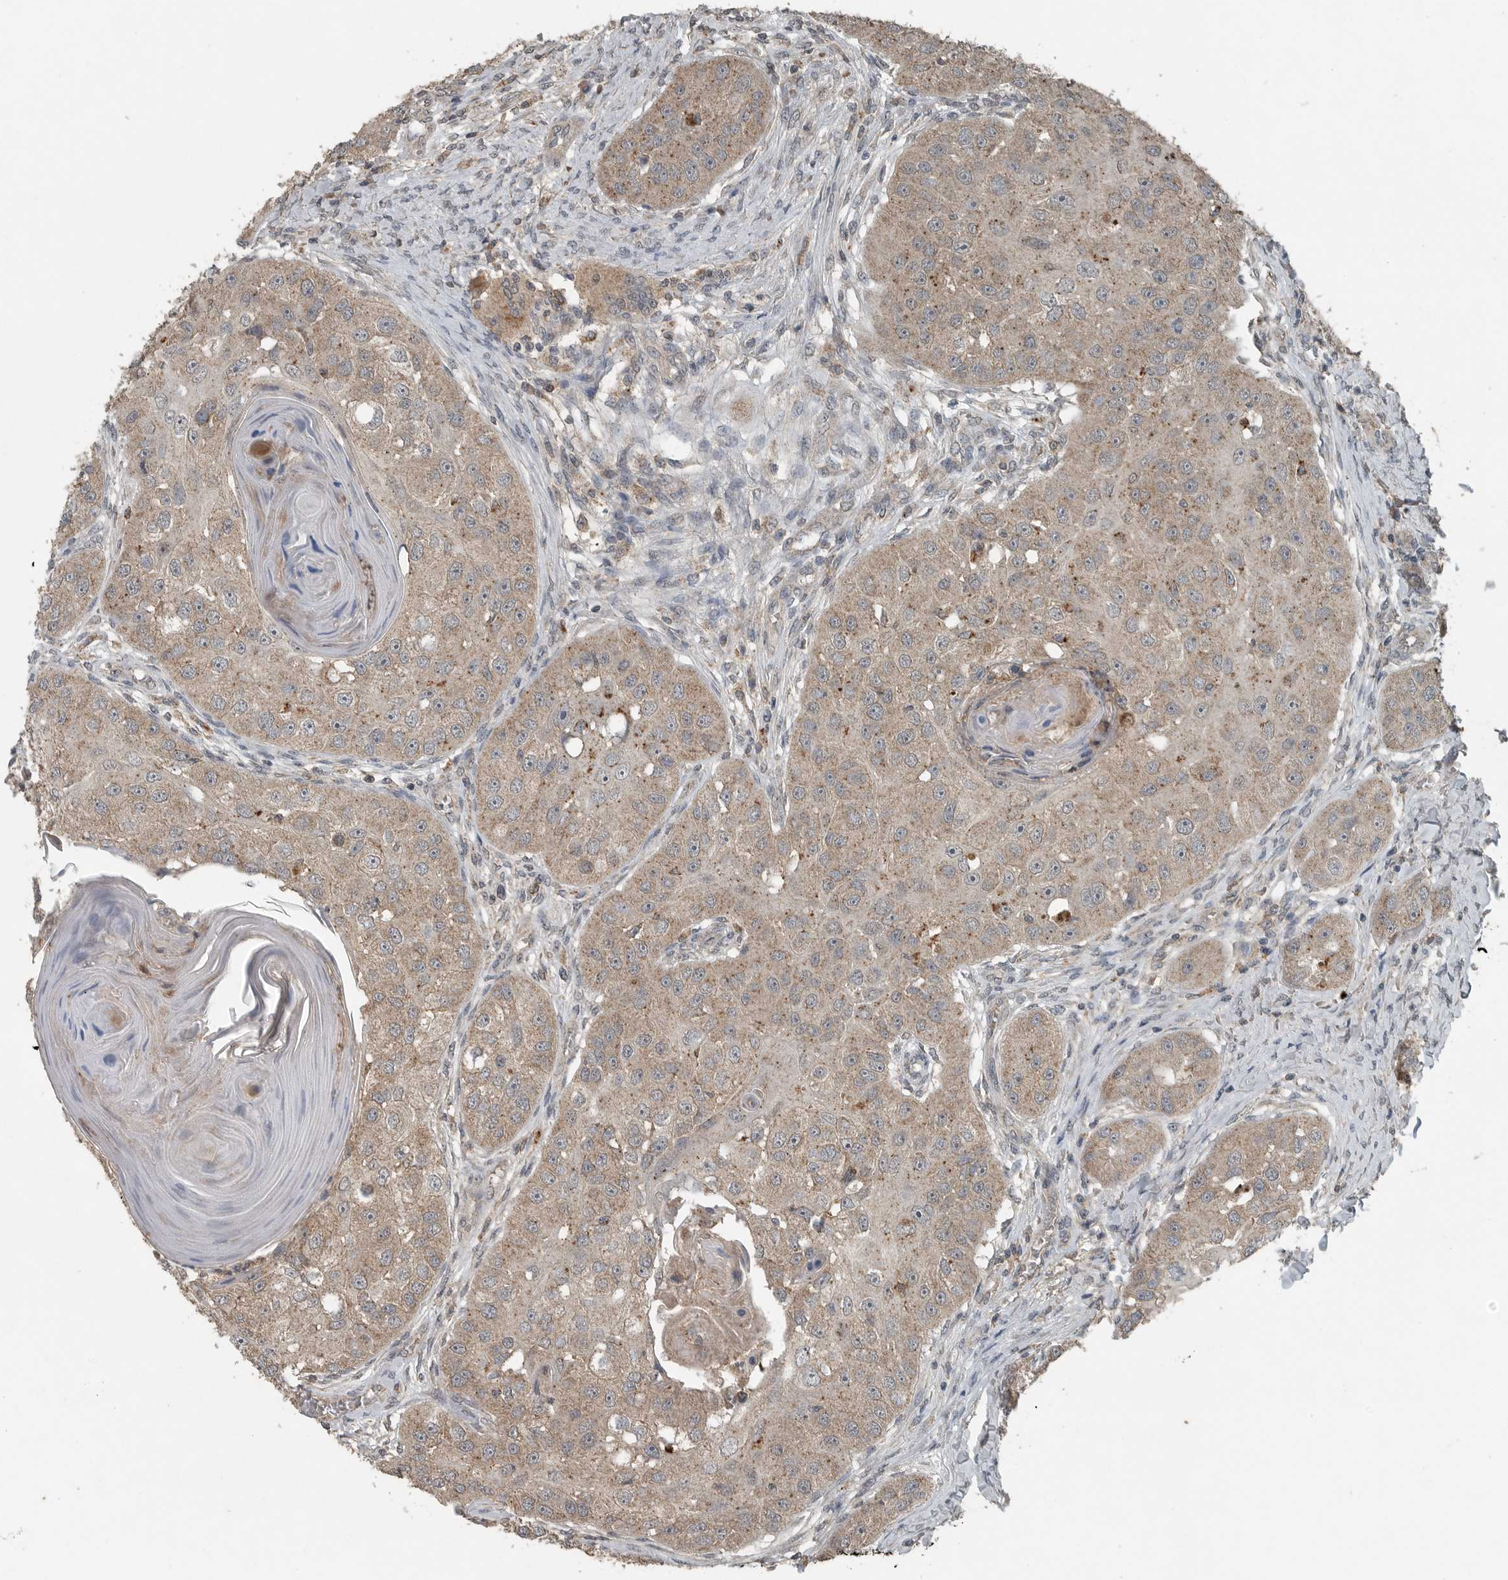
{"staining": {"intensity": "weak", "quantity": ">75%", "location": "cytoplasmic/membranous"}, "tissue": "head and neck cancer", "cell_type": "Tumor cells", "image_type": "cancer", "snomed": [{"axis": "morphology", "description": "Normal tissue, NOS"}, {"axis": "morphology", "description": "Squamous cell carcinoma, NOS"}, {"axis": "topography", "description": "Skeletal muscle"}, {"axis": "topography", "description": "Head-Neck"}], "caption": "This histopathology image demonstrates head and neck cancer (squamous cell carcinoma) stained with immunohistochemistry to label a protein in brown. The cytoplasmic/membranous of tumor cells show weak positivity for the protein. Nuclei are counter-stained blue.", "gene": "IL6ST", "patient": {"sex": "male", "age": 51}}